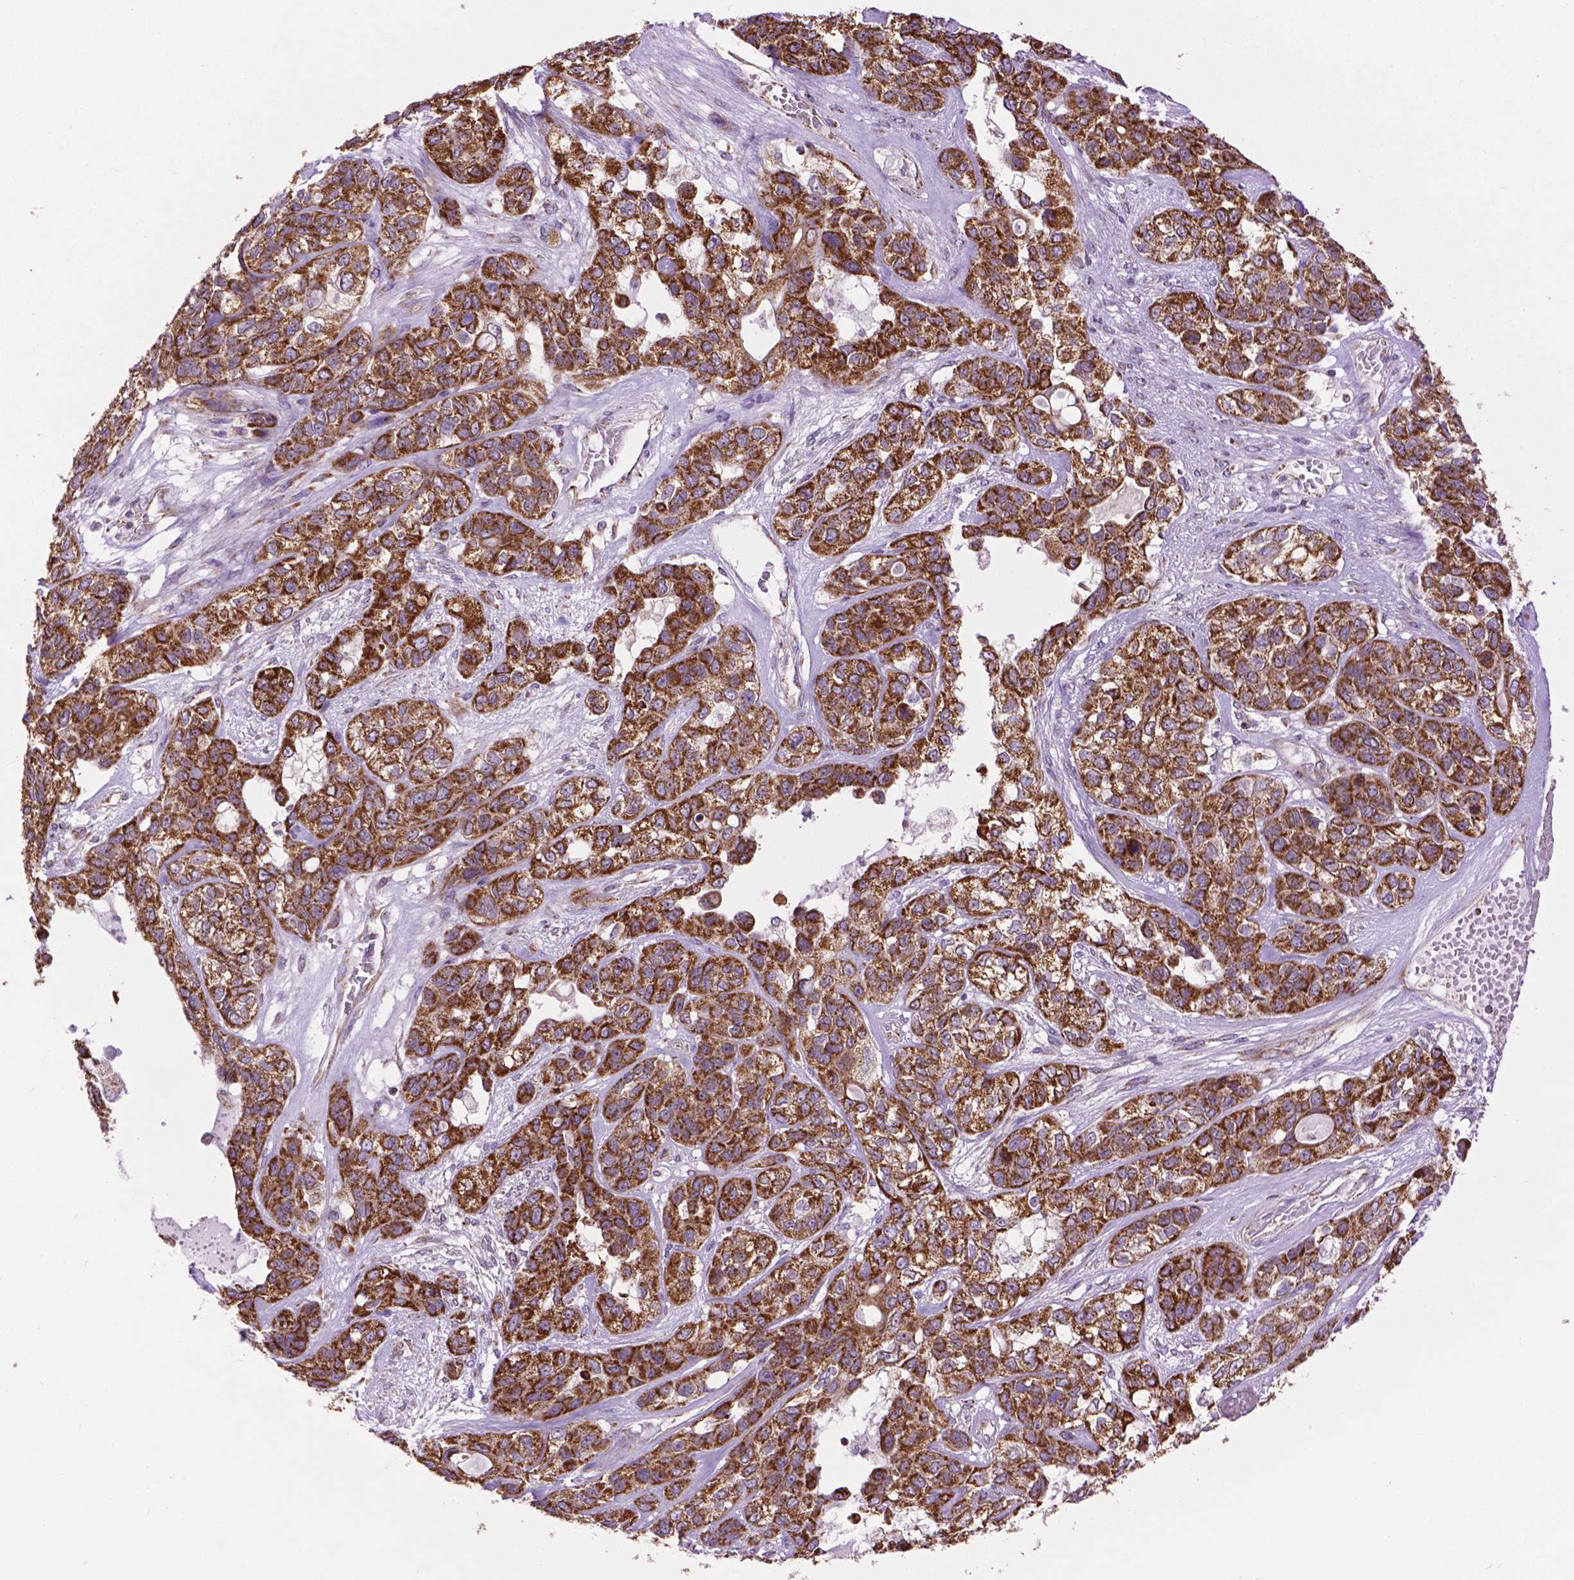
{"staining": {"intensity": "strong", "quantity": ">75%", "location": "cytoplasmic/membranous"}, "tissue": "lung cancer", "cell_type": "Tumor cells", "image_type": "cancer", "snomed": [{"axis": "morphology", "description": "Squamous cell carcinoma, NOS"}, {"axis": "topography", "description": "Lung"}], "caption": "A brown stain shows strong cytoplasmic/membranous positivity of a protein in human lung squamous cell carcinoma tumor cells.", "gene": "PYCR3", "patient": {"sex": "female", "age": 70}}